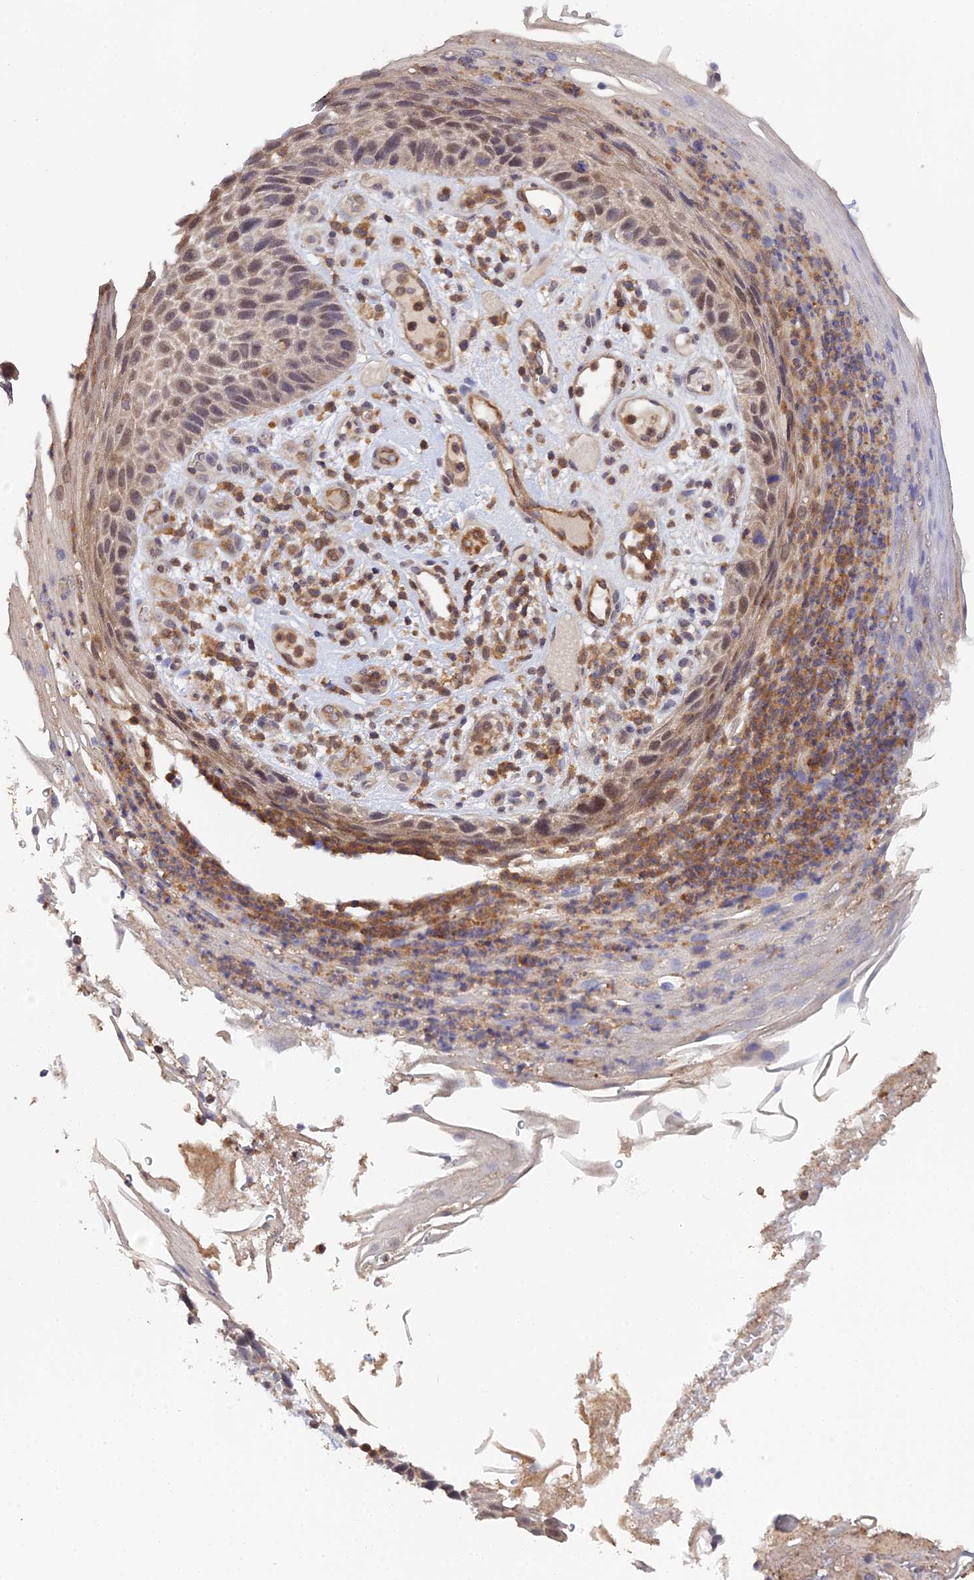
{"staining": {"intensity": "moderate", "quantity": "25%-75%", "location": "cytoplasmic/membranous,nuclear"}, "tissue": "skin cancer", "cell_type": "Tumor cells", "image_type": "cancer", "snomed": [{"axis": "morphology", "description": "Squamous cell carcinoma, NOS"}, {"axis": "topography", "description": "Skin"}], "caption": "Human skin squamous cell carcinoma stained for a protein (brown) shows moderate cytoplasmic/membranous and nuclear positive staining in approximately 25%-75% of tumor cells.", "gene": "TPRX1", "patient": {"sex": "female", "age": 88}}